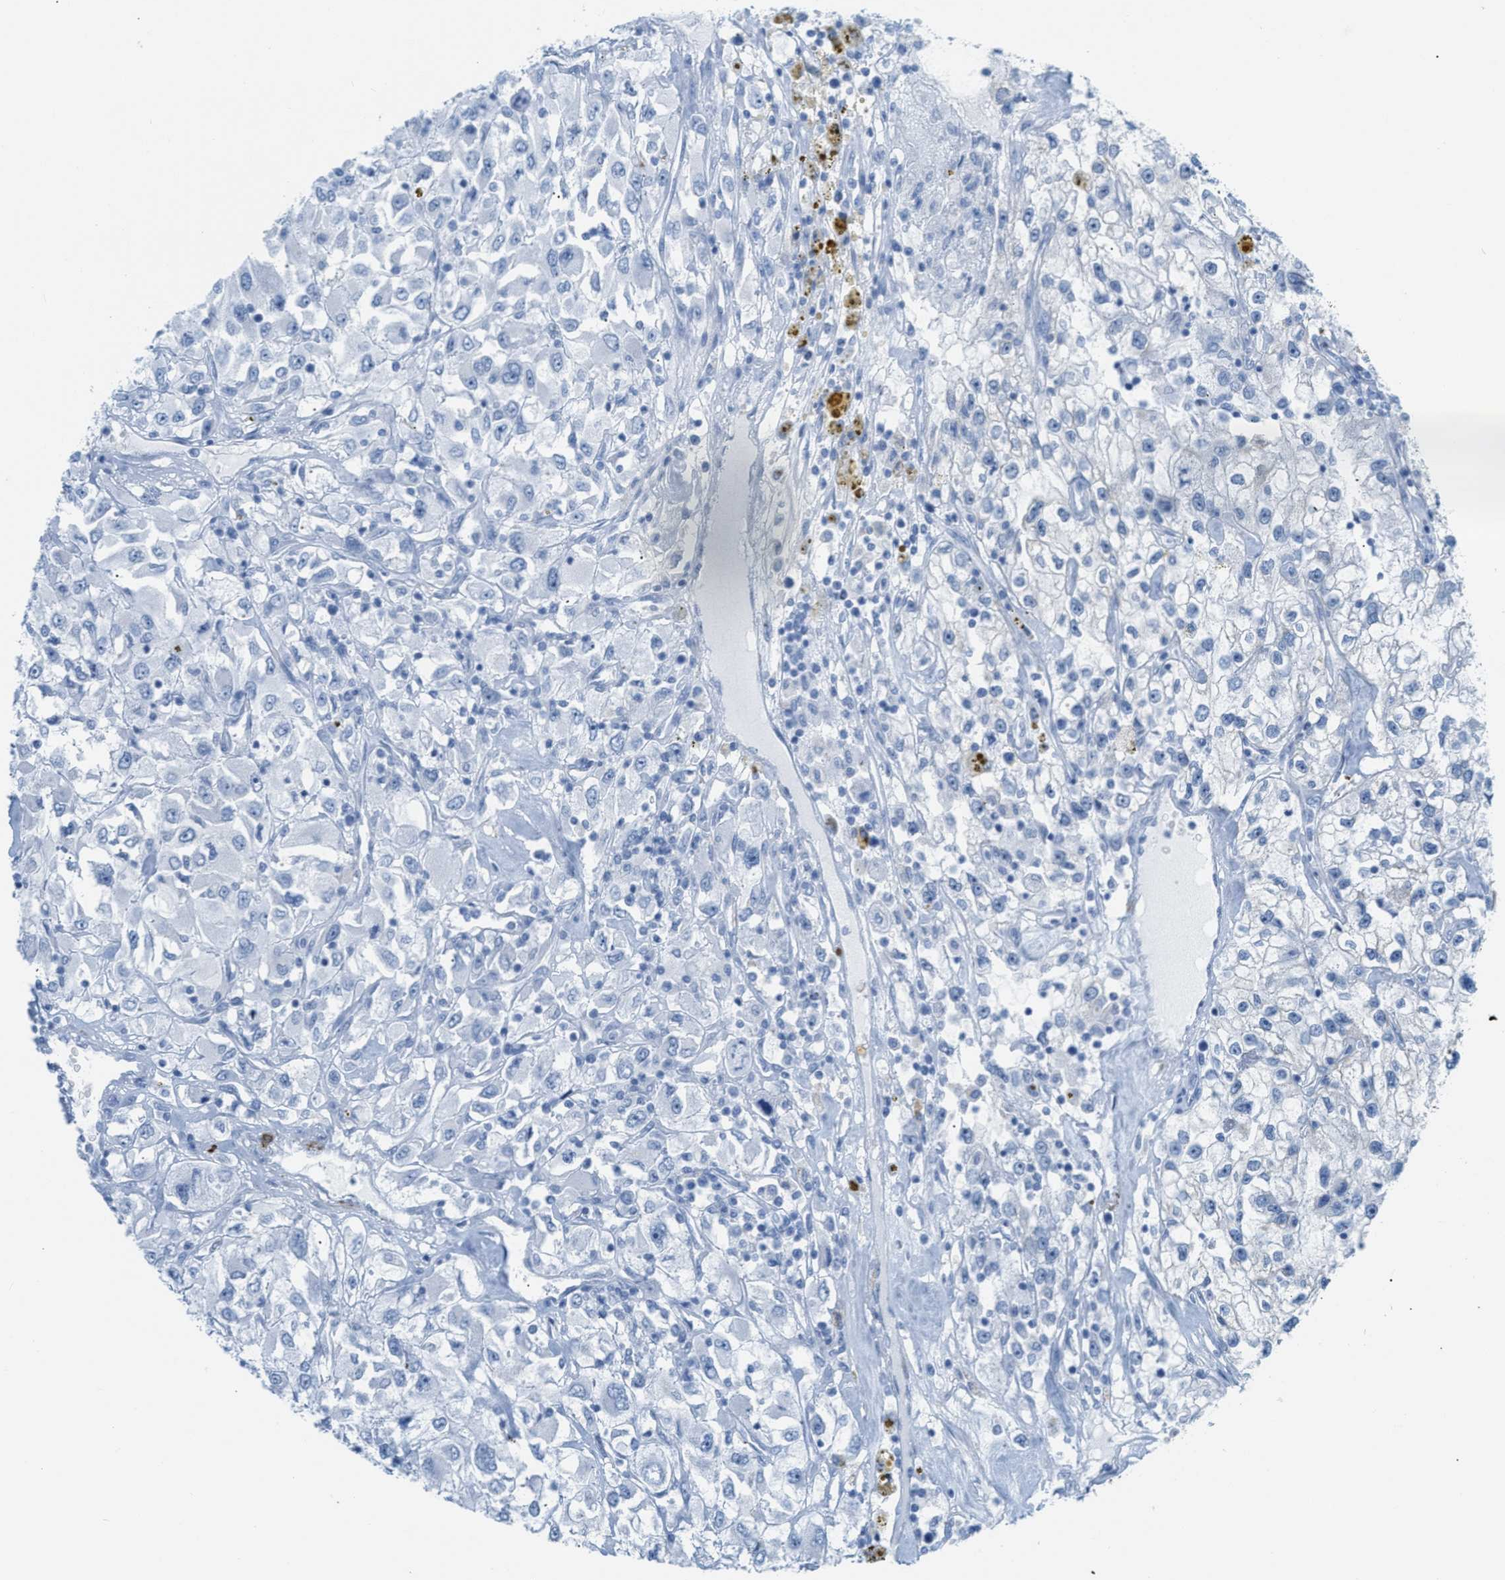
{"staining": {"intensity": "negative", "quantity": "none", "location": "none"}, "tissue": "renal cancer", "cell_type": "Tumor cells", "image_type": "cancer", "snomed": [{"axis": "morphology", "description": "Adenocarcinoma, NOS"}, {"axis": "topography", "description": "Kidney"}], "caption": "Tumor cells show no significant protein staining in adenocarcinoma (renal). The staining is performed using DAB brown chromogen with nuclei counter-stained in using hematoxylin.", "gene": "DES", "patient": {"sex": "female", "age": 52}}